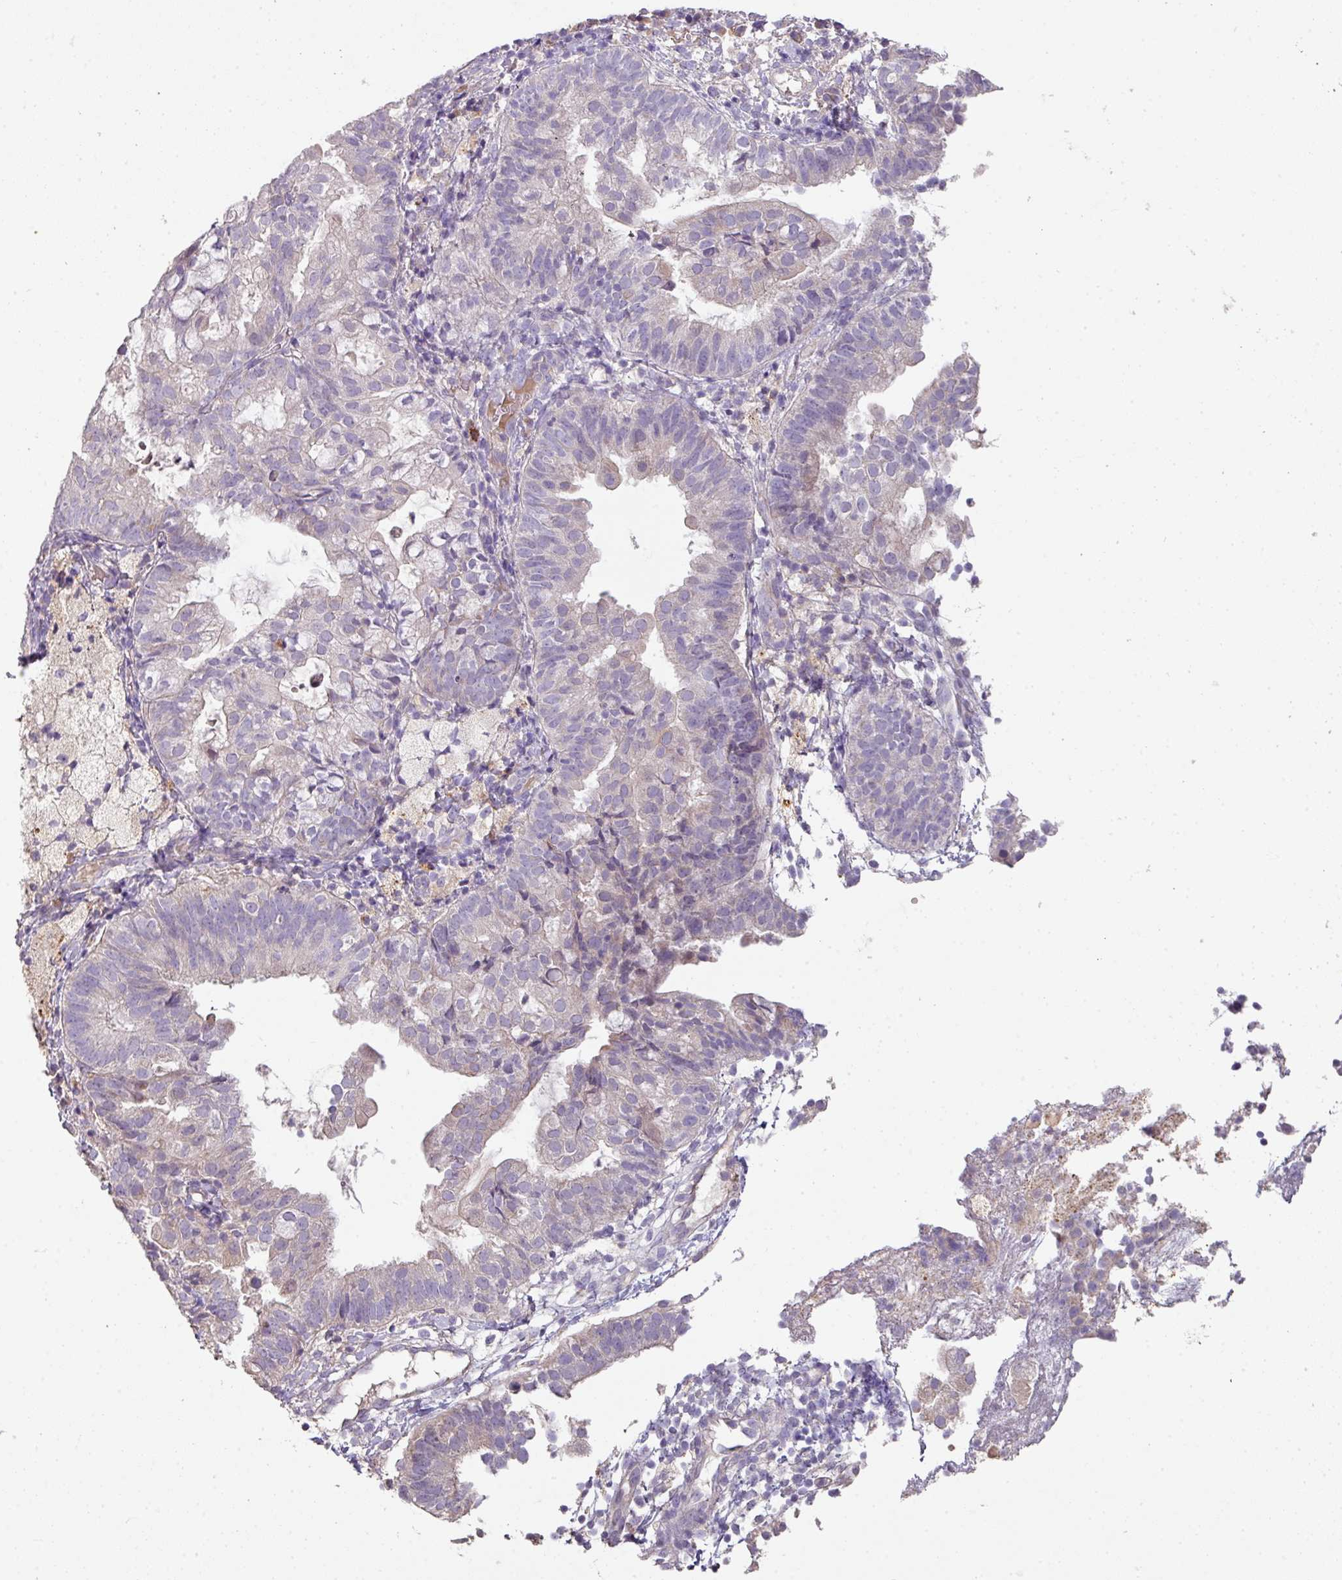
{"staining": {"intensity": "negative", "quantity": "none", "location": "none"}, "tissue": "endometrial cancer", "cell_type": "Tumor cells", "image_type": "cancer", "snomed": [{"axis": "morphology", "description": "Adenocarcinoma, NOS"}, {"axis": "topography", "description": "Endometrium"}], "caption": "IHC of human endometrial adenocarcinoma displays no staining in tumor cells. (Stains: DAB (3,3'-diaminobenzidine) immunohistochemistry (IHC) with hematoxylin counter stain, Microscopy: brightfield microscopy at high magnification).", "gene": "ZNF266", "patient": {"sex": "female", "age": 80}}